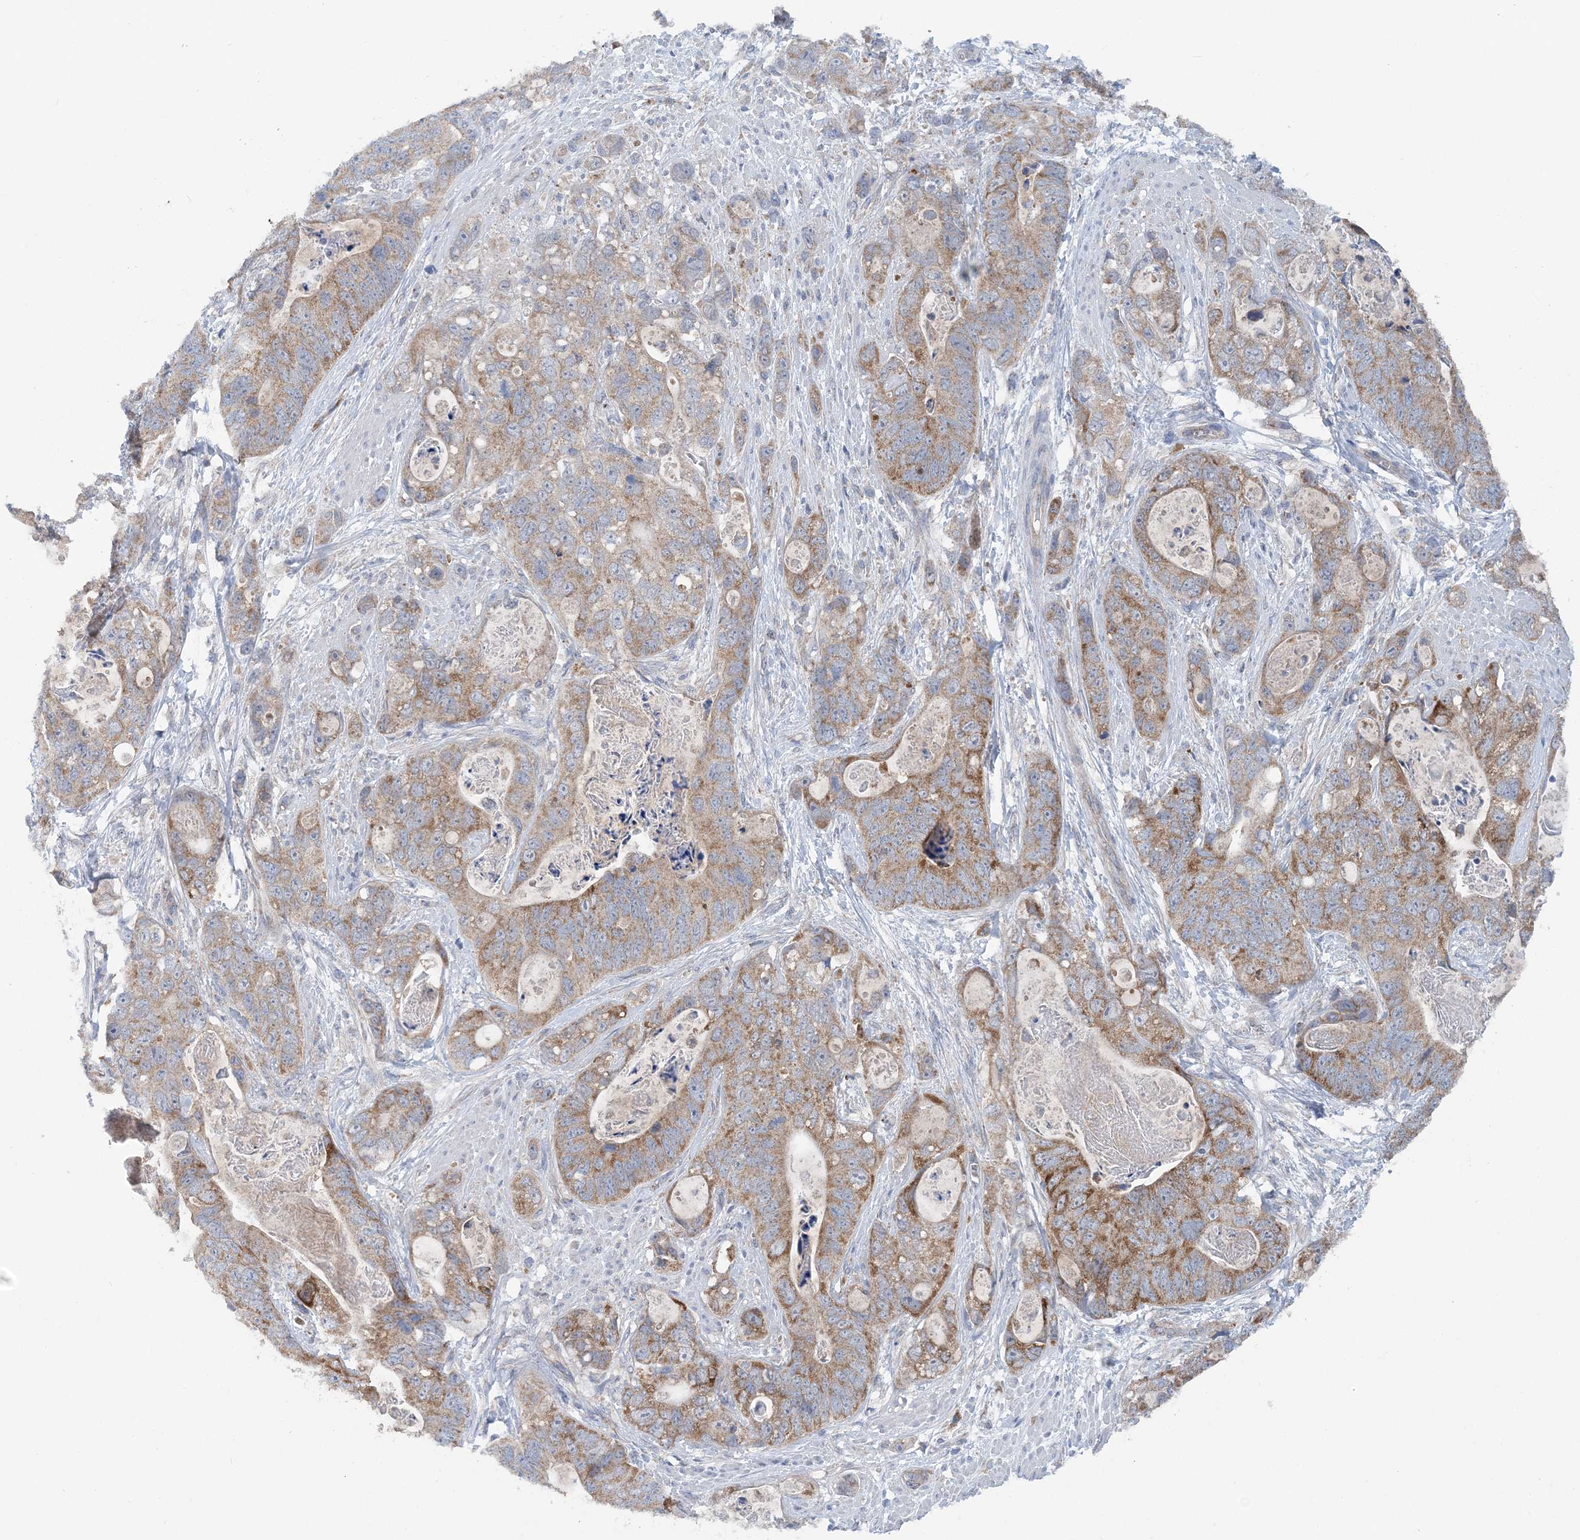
{"staining": {"intensity": "moderate", "quantity": ">75%", "location": "cytoplasmic/membranous"}, "tissue": "stomach cancer", "cell_type": "Tumor cells", "image_type": "cancer", "snomed": [{"axis": "morphology", "description": "Adenocarcinoma, NOS"}, {"axis": "topography", "description": "Stomach"}], "caption": "The histopathology image displays immunohistochemical staining of stomach cancer (adenocarcinoma). There is moderate cytoplasmic/membranous expression is appreciated in approximately >75% of tumor cells.", "gene": "COPE", "patient": {"sex": "female", "age": 89}}